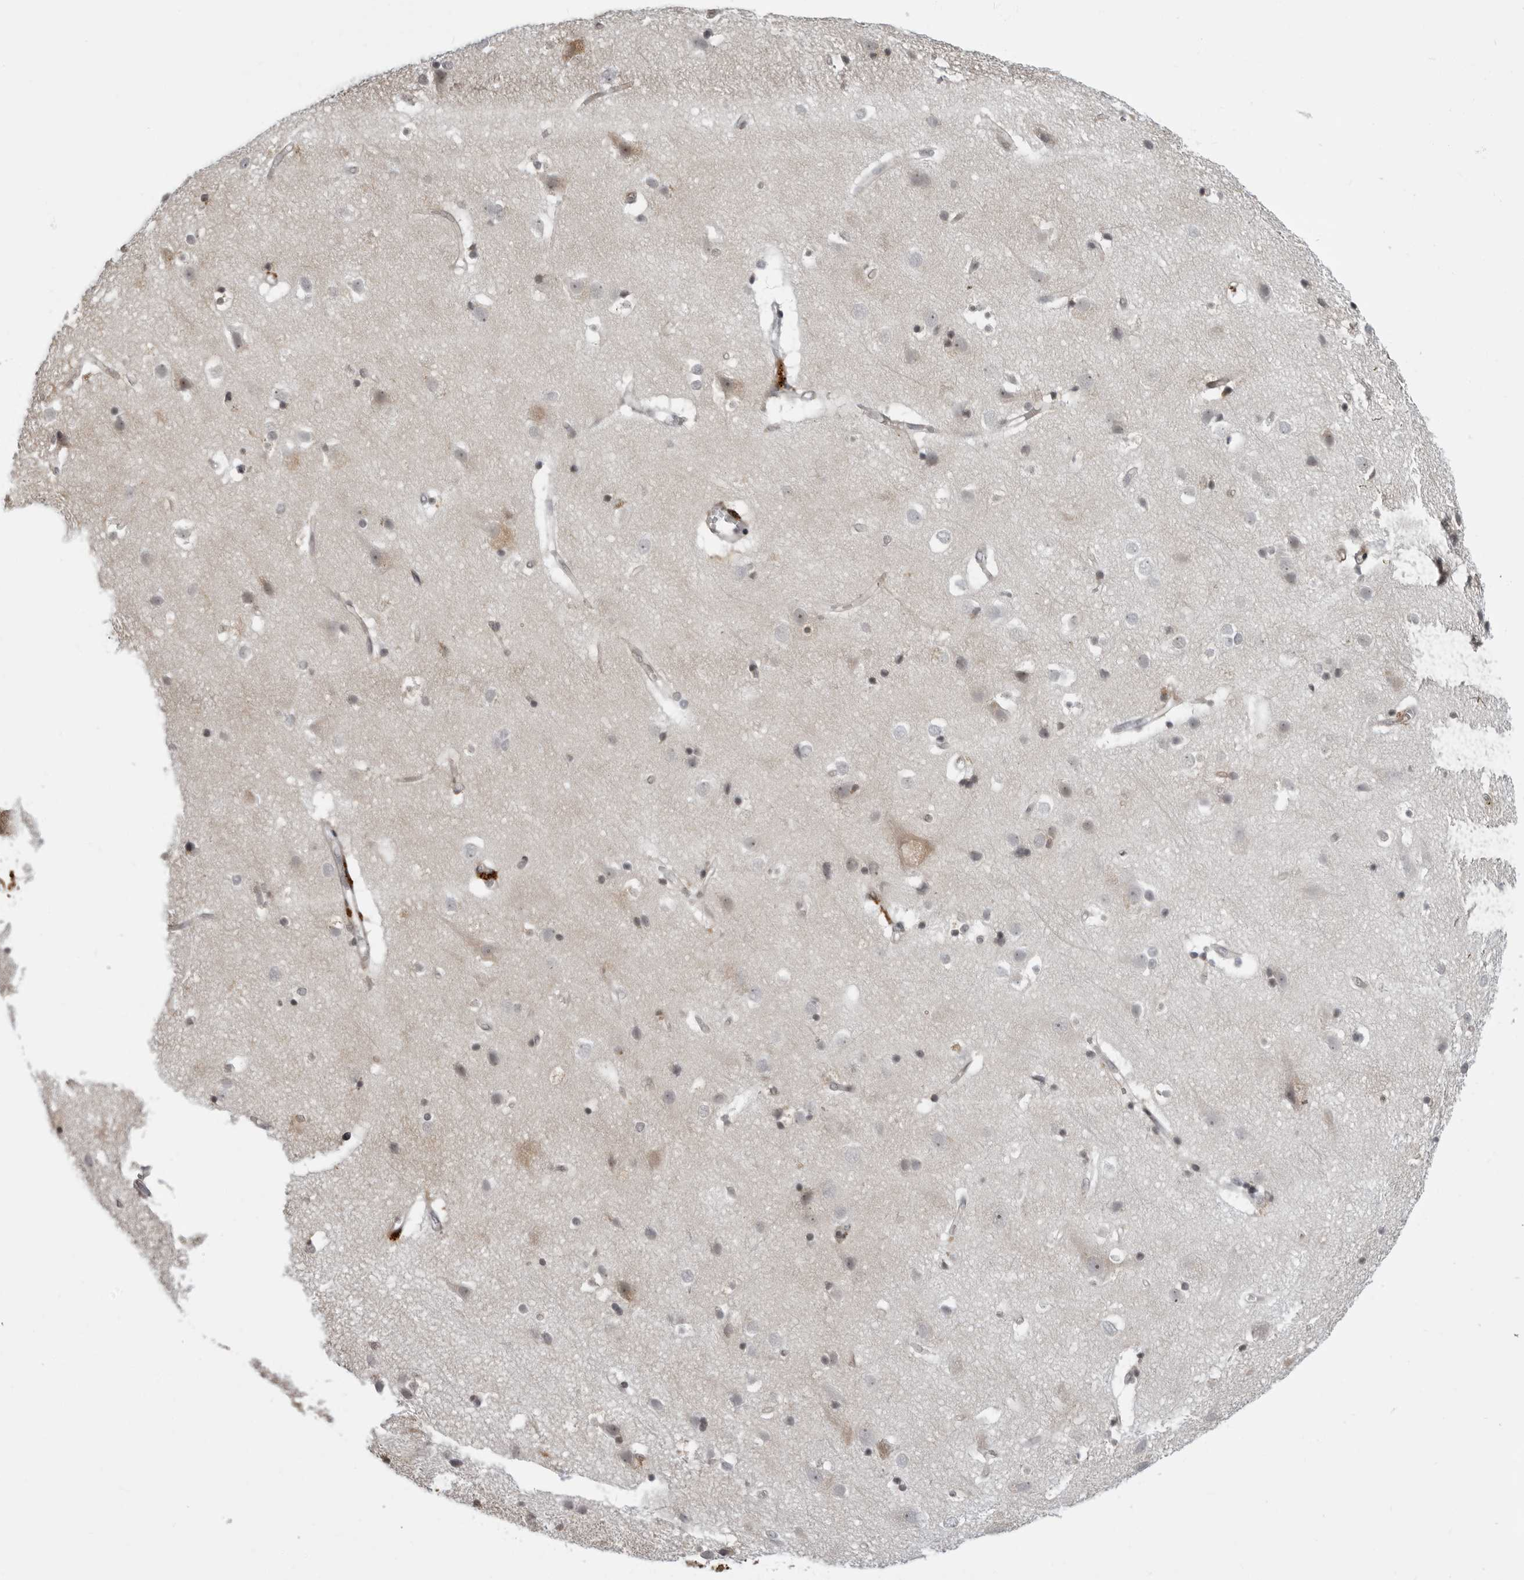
{"staining": {"intensity": "moderate", "quantity": "<25%", "location": "nuclear"}, "tissue": "cerebral cortex", "cell_type": "Endothelial cells", "image_type": "normal", "snomed": [{"axis": "morphology", "description": "Normal tissue, NOS"}, {"axis": "topography", "description": "Cerebral cortex"}], "caption": "IHC (DAB) staining of benign human cerebral cortex demonstrates moderate nuclear protein expression in about <25% of endothelial cells. The staining was performed using DAB to visualize the protein expression in brown, while the nuclei were stained in blue with hematoxylin (Magnification: 20x).", "gene": "RTCA", "patient": {"sex": "male", "age": 54}}